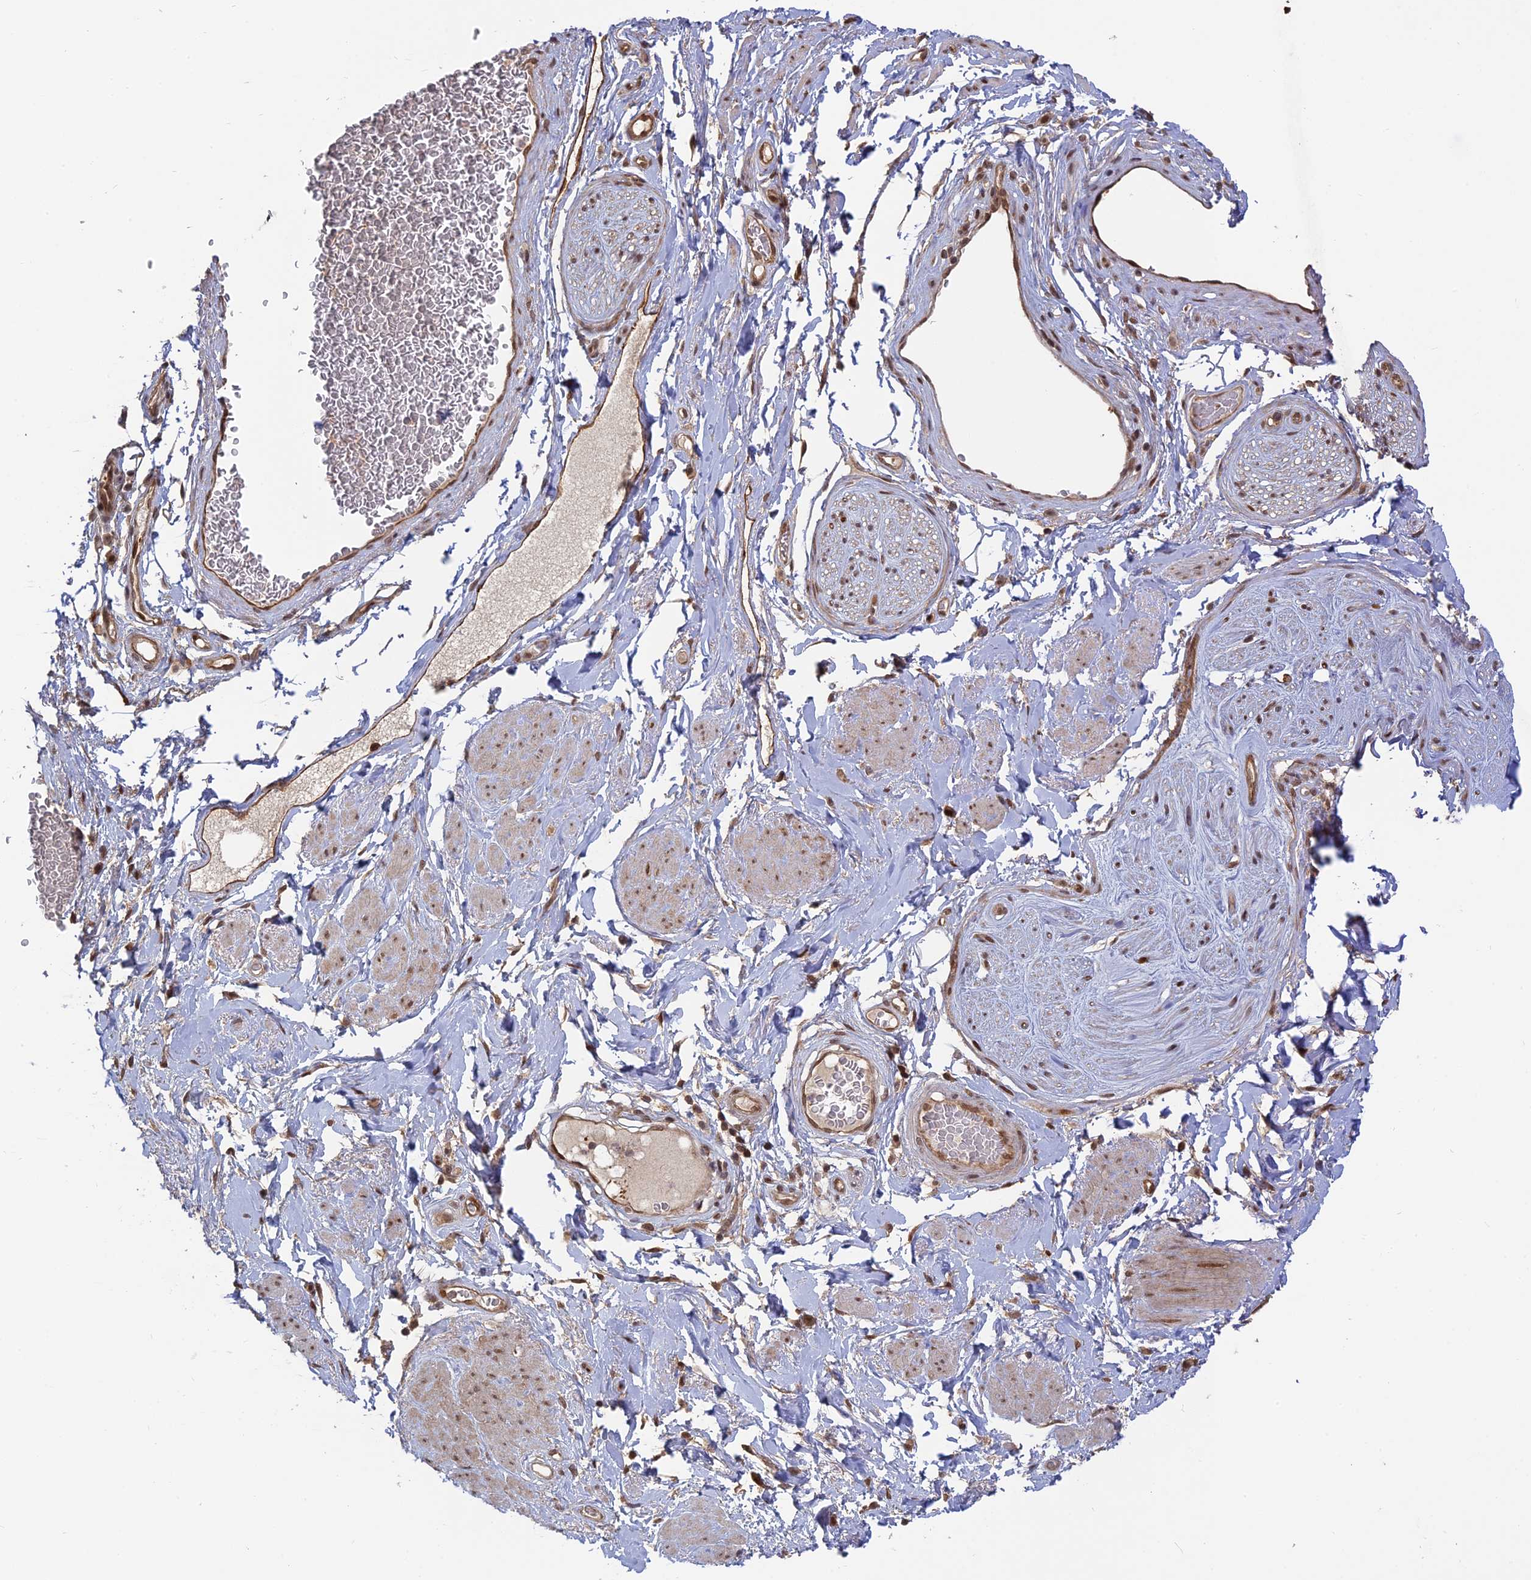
{"staining": {"intensity": "moderate", "quantity": ">75%", "location": "cytoplasmic/membranous"}, "tissue": "soft tissue", "cell_type": "Fibroblasts", "image_type": "normal", "snomed": [{"axis": "morphology", "description": "Normal tissue, NOS"}, {"axis": "morphology", "description": "Adenocarcinoma, NOS"}, {"axis": "topography", "description": "Rectum"}, {"axis": "topography", "description": "Vagina"}, {"axis": "topography", "description": "Peripheral nerve tissue"}], "caption": "IHC staining of unremarkable soft tissue, which demonstrates medium levels of moderate cytoplasmic/membranous staining in approximately >75% of fibroblasts indicating moderate cytoplasmic/membranous protein staining. The staining was performed using DAB (3,3'-diaminobenzidine) (brown) for protein detection and nuclei were counterstained in hematoxylin (blue).", "gene": "PKIG", "patient": {"sex": "female", "age": 71}}